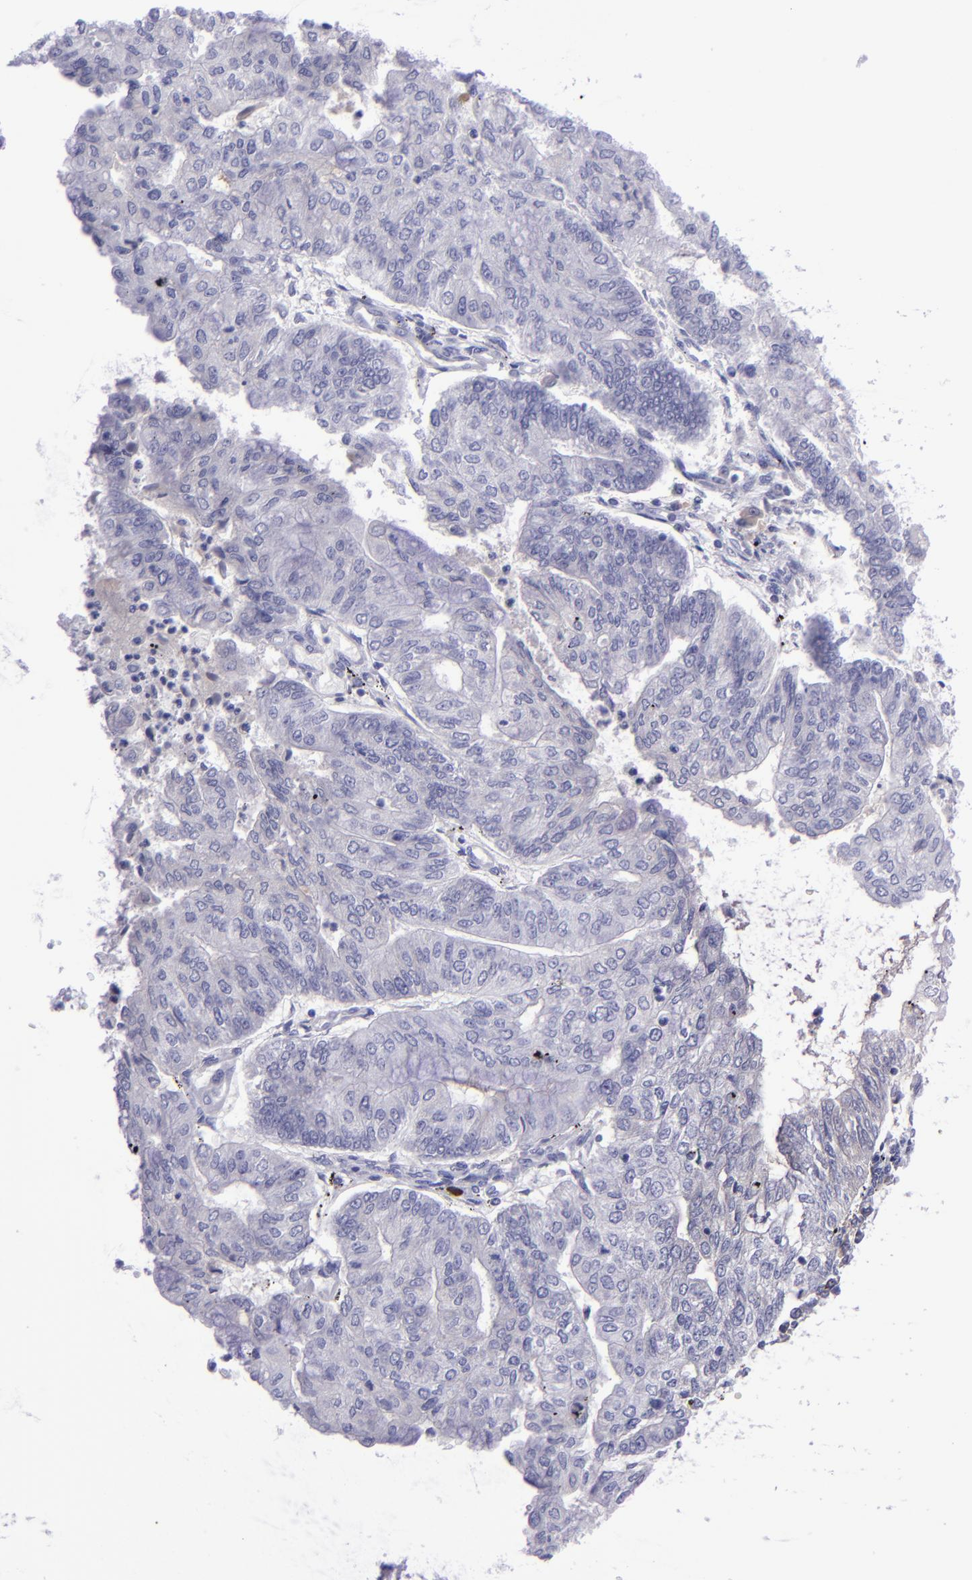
{"staining": {"intensity": "negative", "quantity": "none", "location": "none"}, "tissue": "endometrial cancer", "cell_type": "Tumor cells", "image_type": "cancer", "snomed": [{"axis": "morphology", "description": "Adenocarcinoma, NOS"}, {"axis": "topography", "description": "Endometrium"}], "caption": "Immunohistochemical staining of adenocarcinoma (endometrial) demonstrates no significant positivity in tumor cells.", "gene": "POU2F2", "patient": {"sex": "female", "age": 59}}